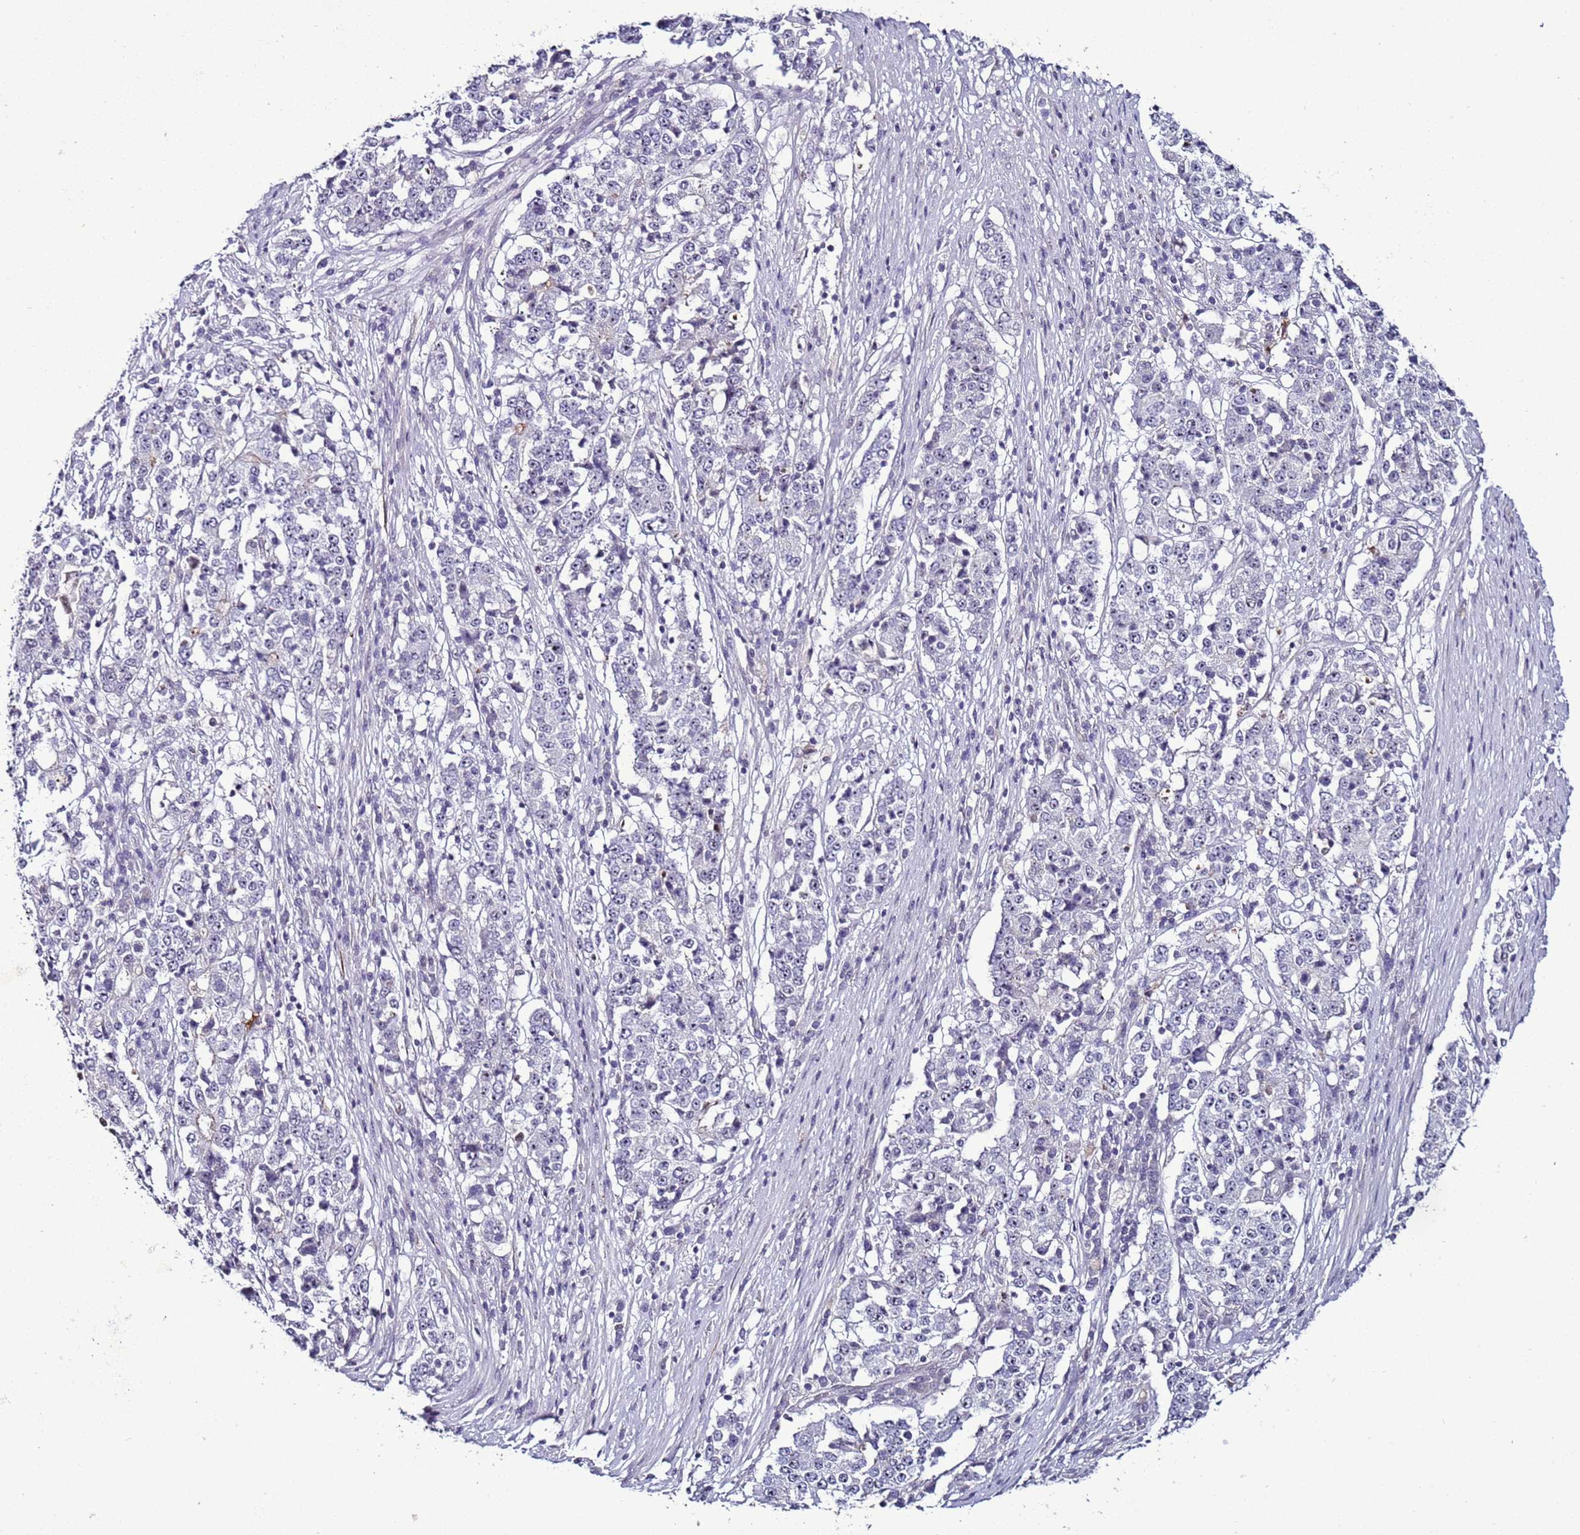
{"staining": {"intensity": "negative", "quantity": "none", "location": "none"}, "tissue": "stomach cancer", "cell_type": "Tumor cells", "image_type": "cancer", "snomed": [{"axis": "morphology", "description": "Adenocarcinoma, NOS"}, {"axis": "topography", "description": "Stomach"}], "caption": "Histopathology image shows no significant protein expression in tumor cells of stomach cancer. Brightfield microscopy of immunohistochemistry stained with DAB (3,3'-diaminobenzidine) (brown) and hematoxylin (blue), captured at high magnification.", "gene": "PSMA7", "patient": {"sex": "male", "age": 59}}